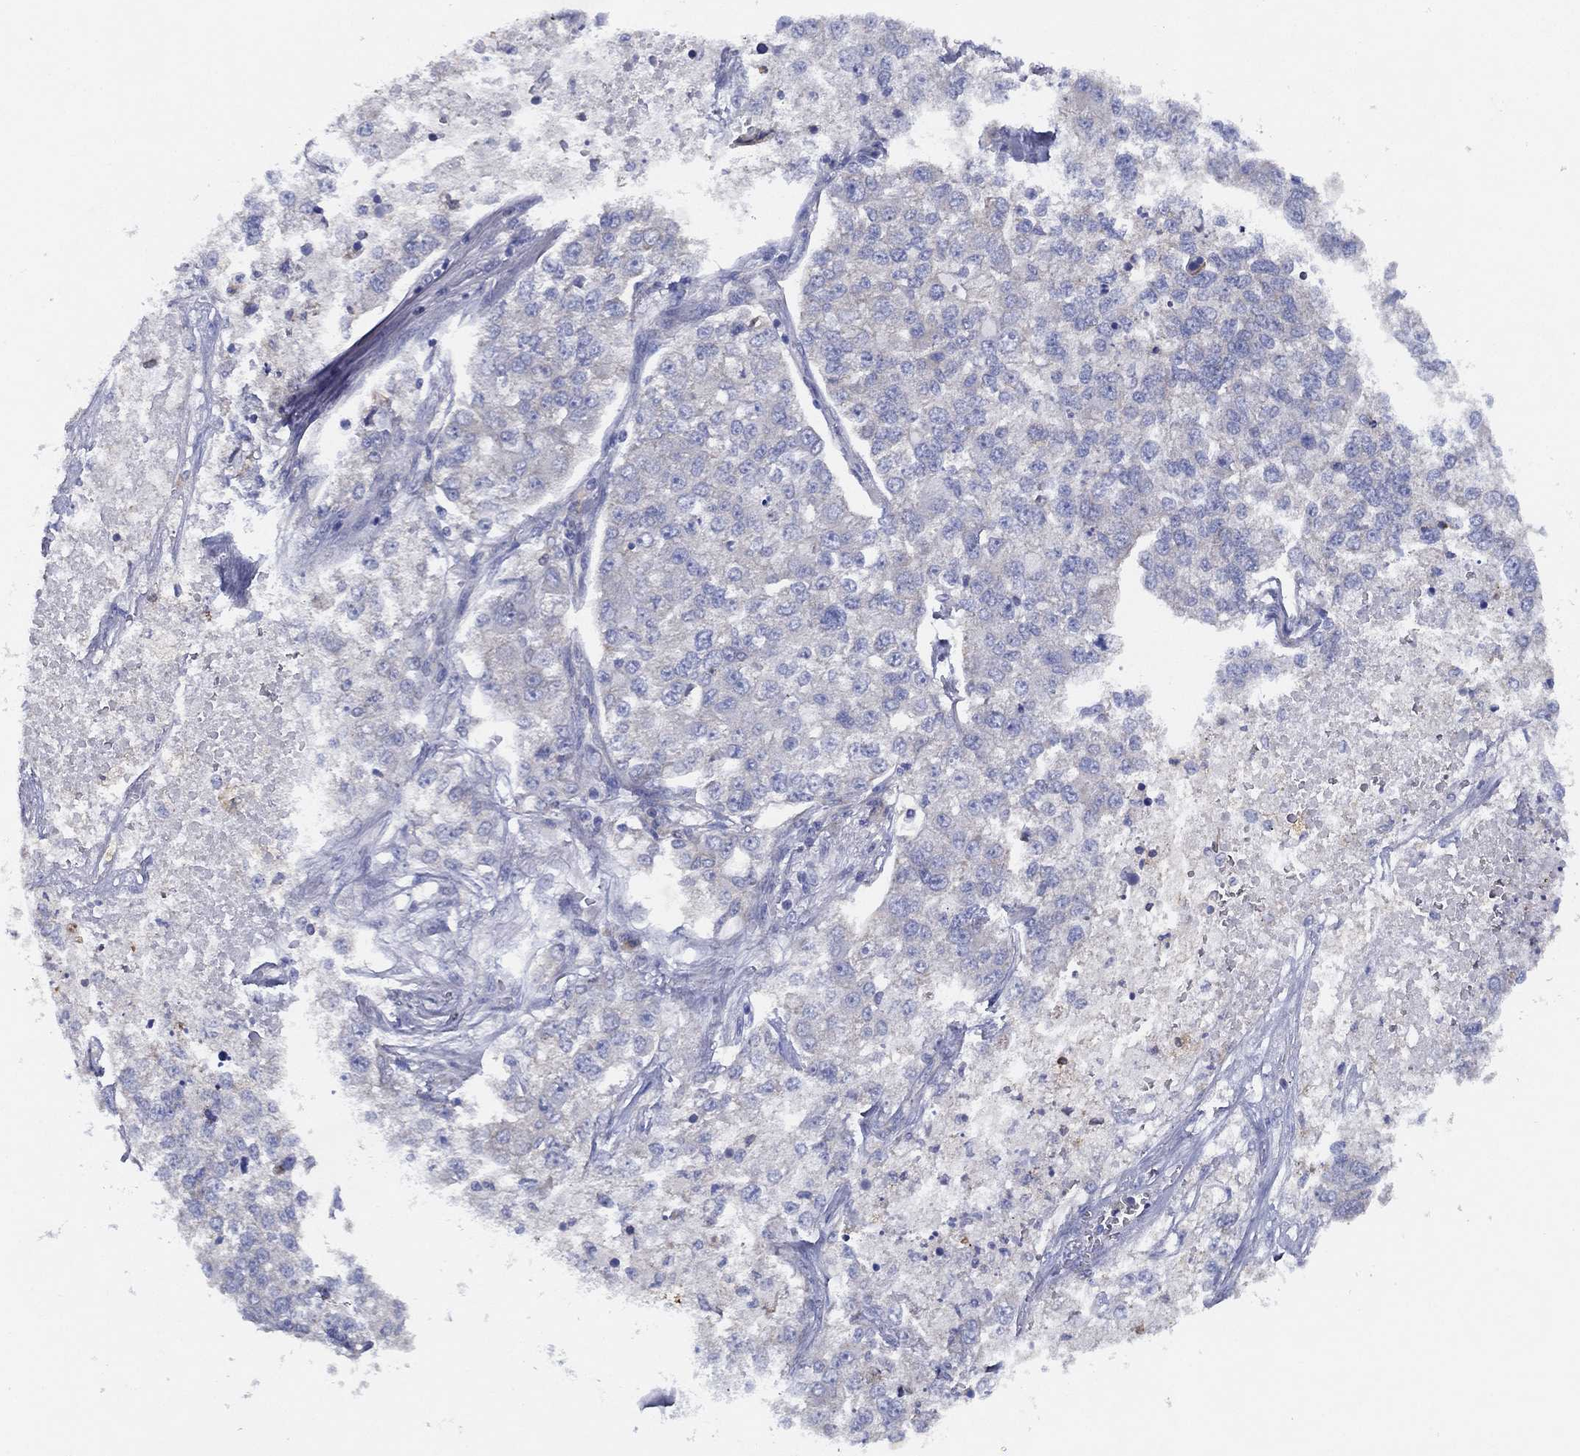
{"staining": {"intensity": "negative", "quantity": "none", "location": "none"}, "tissue": "lung cancer", "cell_type": "Tumor cells", "image_type": "cancer", "snomed": [{"axis": "morphology", "description": "Adenocarcinoma, NOS"}, {"axis": "topography", "description": "Lung"}], "caption": "Protein analysis of lung cancer (adenocarcinoma) reveals no significant staining in tumor cells.", "gene": "ZNF223", "patient": {"sex": "male", "age": 49}}